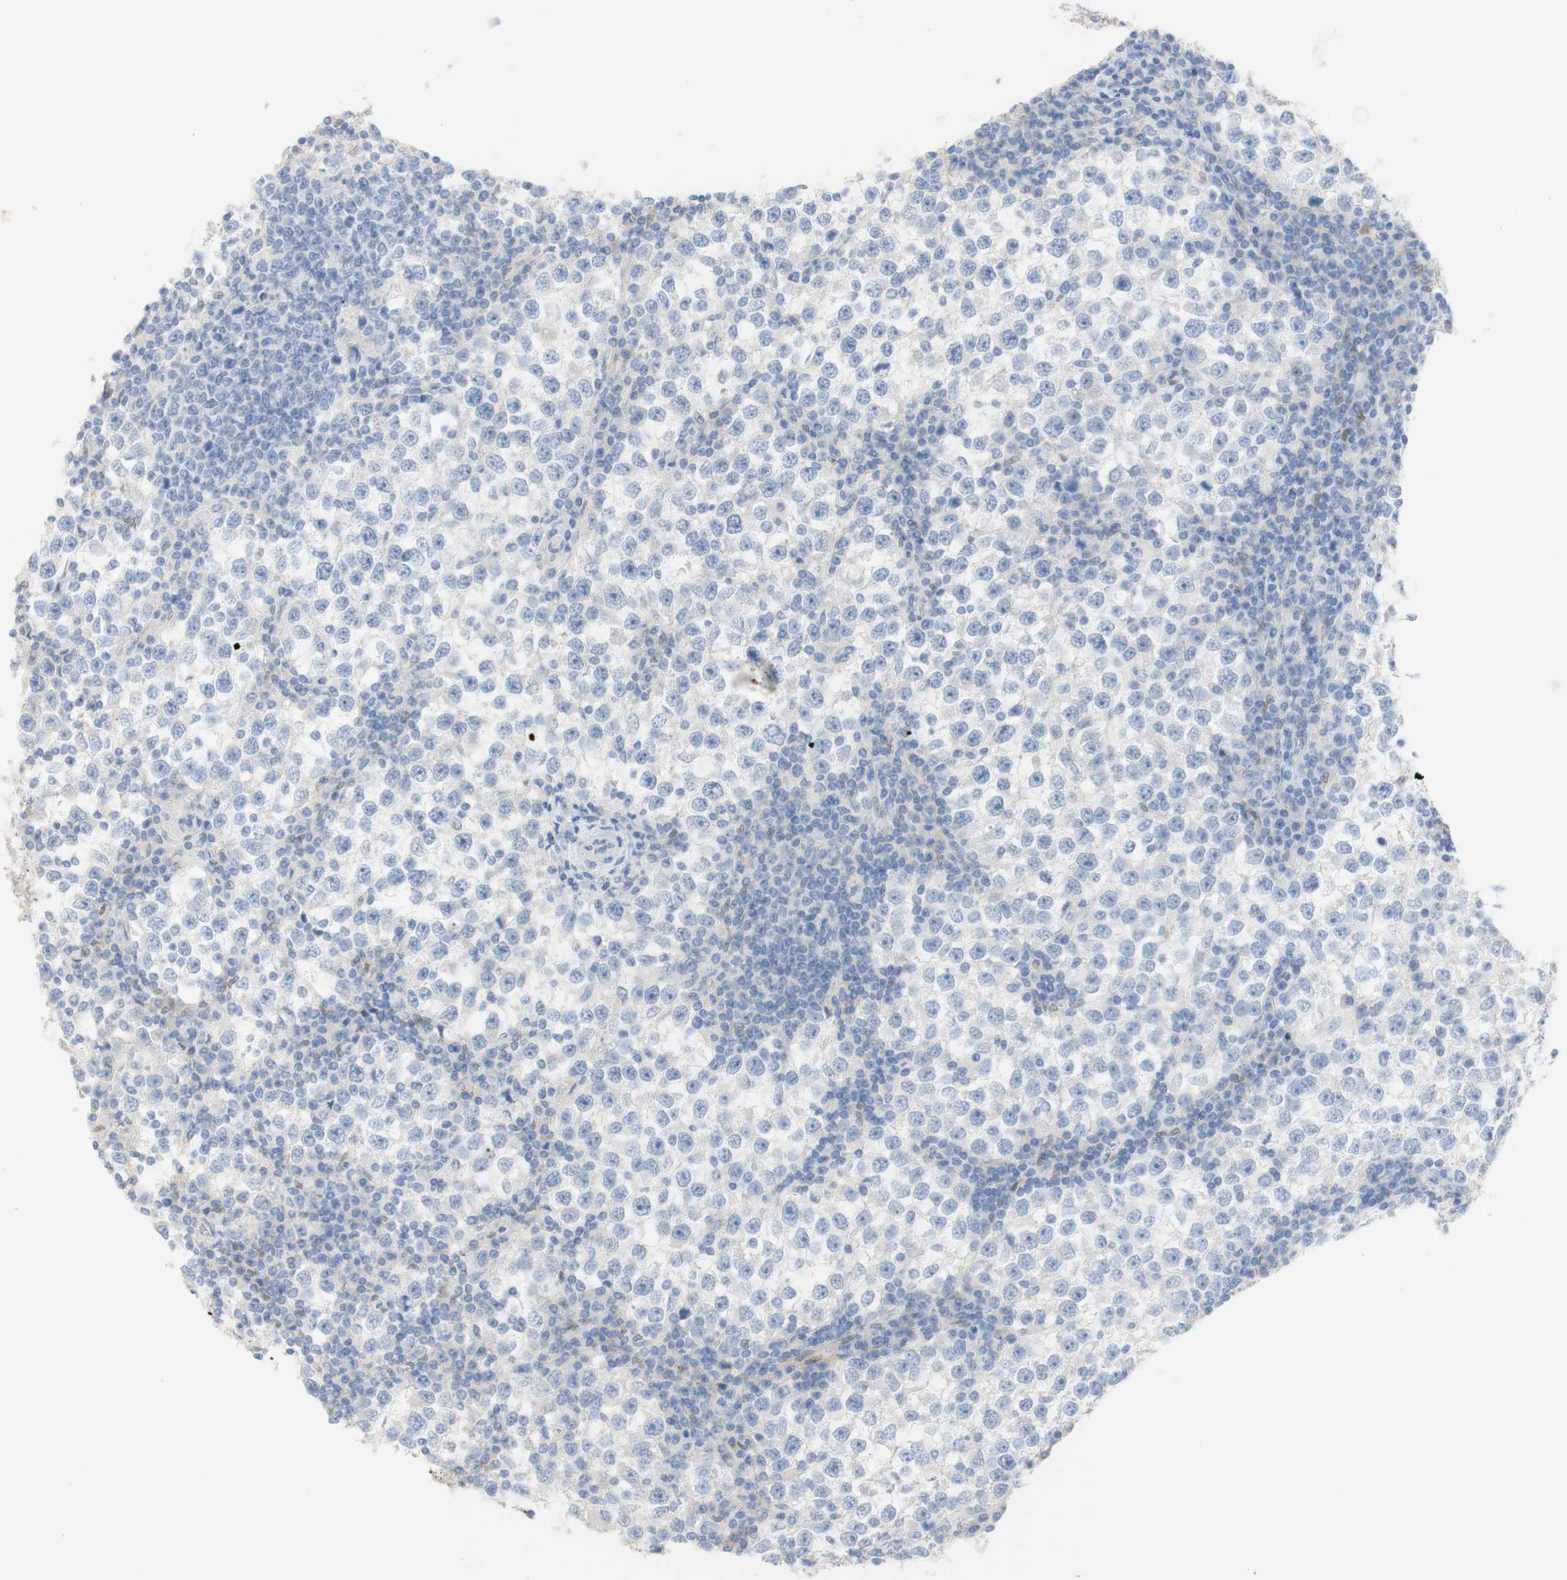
{"staining": {"intensity": "negative", "quantity": "none", "location": "none"}, "tissue": "testis cancer", "cell_type": "Tumor cells", "image_type": "cancer", "snomed": [{"axis": "morphology", "description": "Seminoma, NOS"}, {"axis": "topography", "description": "Testis"}], "caption": "IHC photomicrograph of human testis cancer stained for a protein (brown), which exhibits no staining in tumor cells. (Immunohistochemistry, brightfield microscopy, high magnification).", "gene": "SELENBP1", "patient": {"sex": "male", "age": 65}}